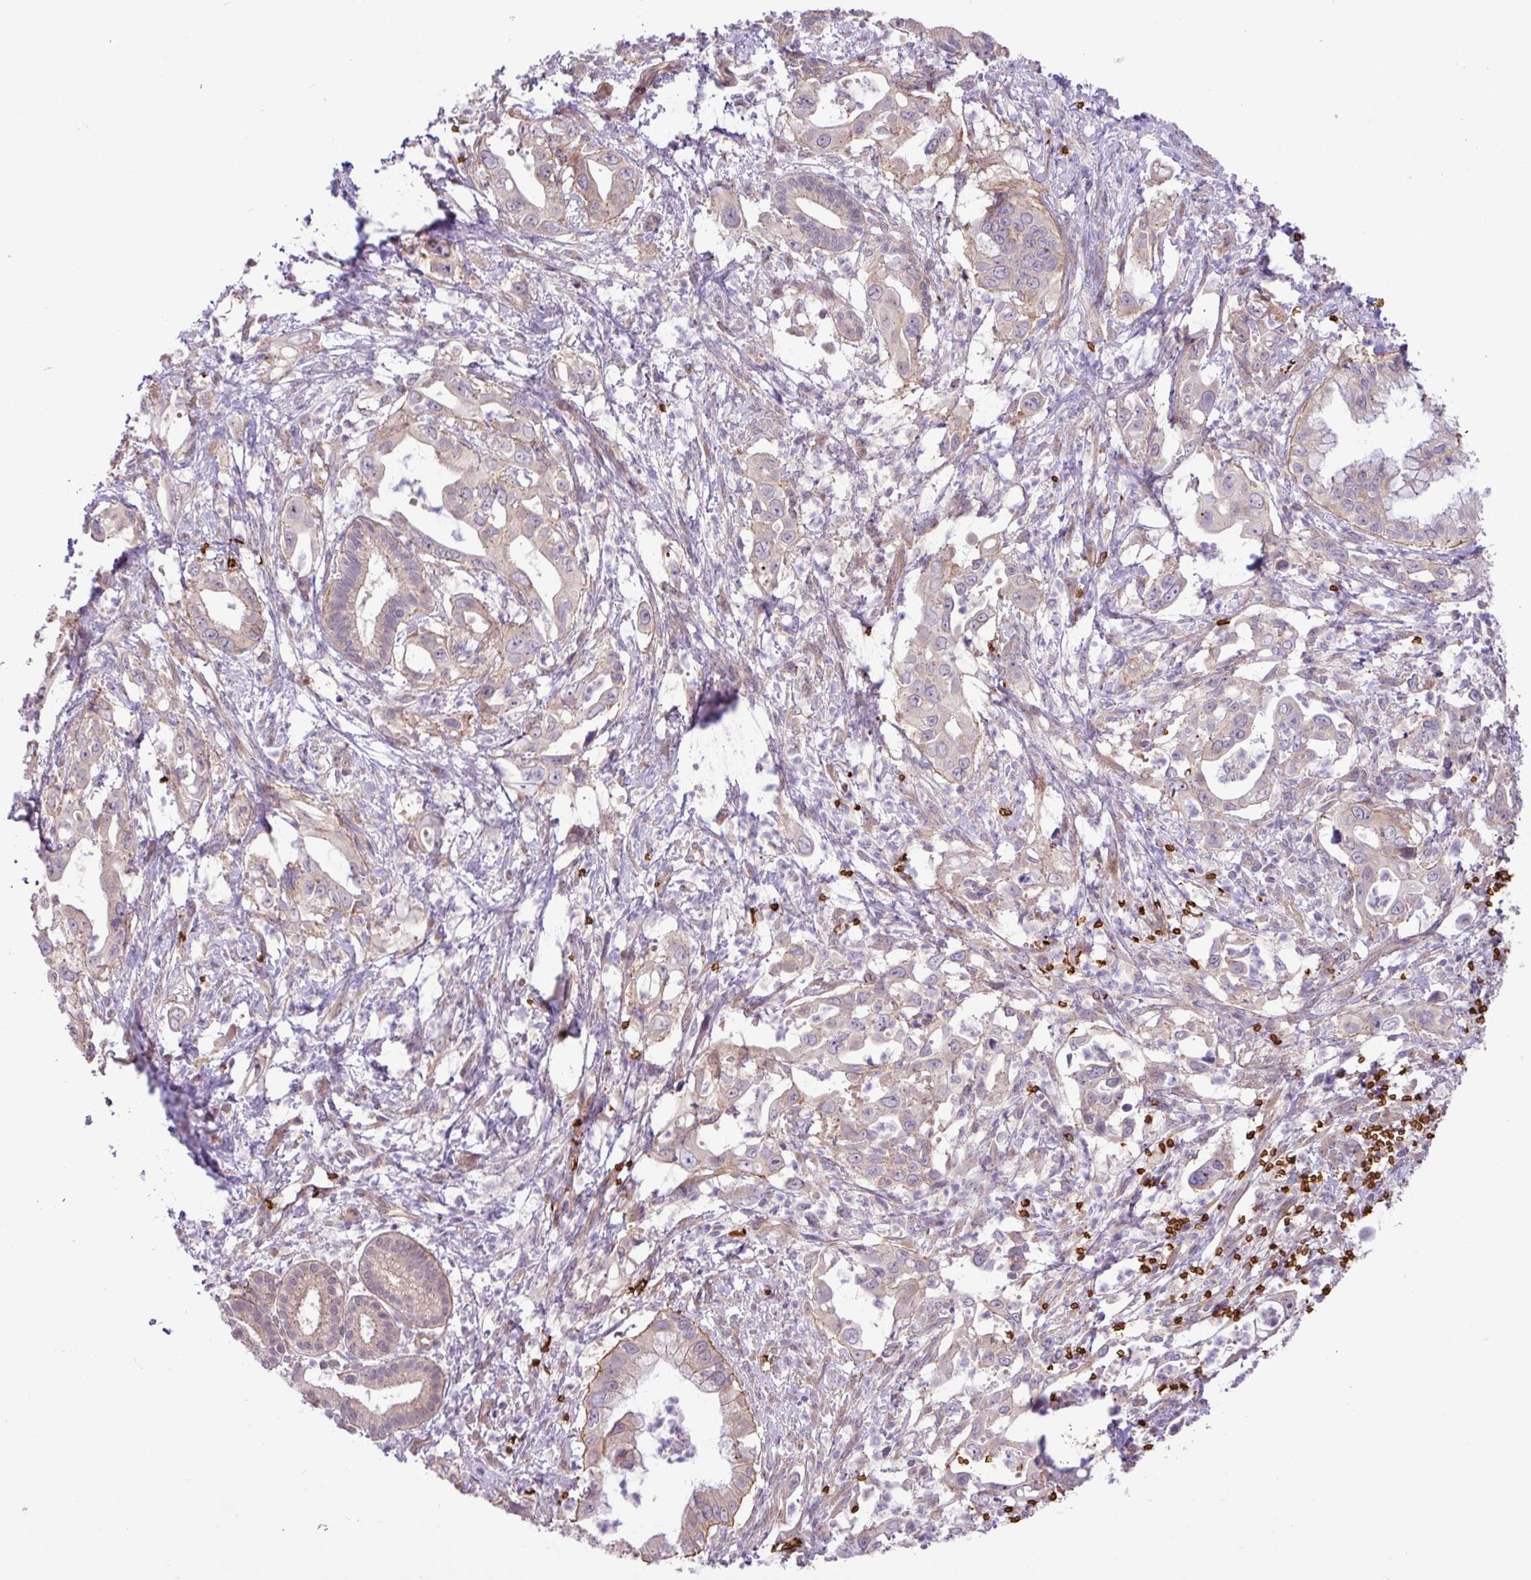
{"staining": {"intensity": "weak", "quantity": "25%-75%", "location": "cytoplasmic/membranous"}, "tissue": "pancreatic cancer", "cell_type": "Tumor cells", "image_type": "cancer", "snomed": [{"axis": "morphology", "description": "Adenocarcinoma, NOS"}, {"axis": "topography", "description": "Pancreas"}], "caption": "The histopathology image exhibits staining of pancreatic cancer, revealing weak cytoplasmic/membranous protein expression (brown color) within tumor cells.", "gene": "RAD21L1", "patient": {"sex": "male", "age": 61}}